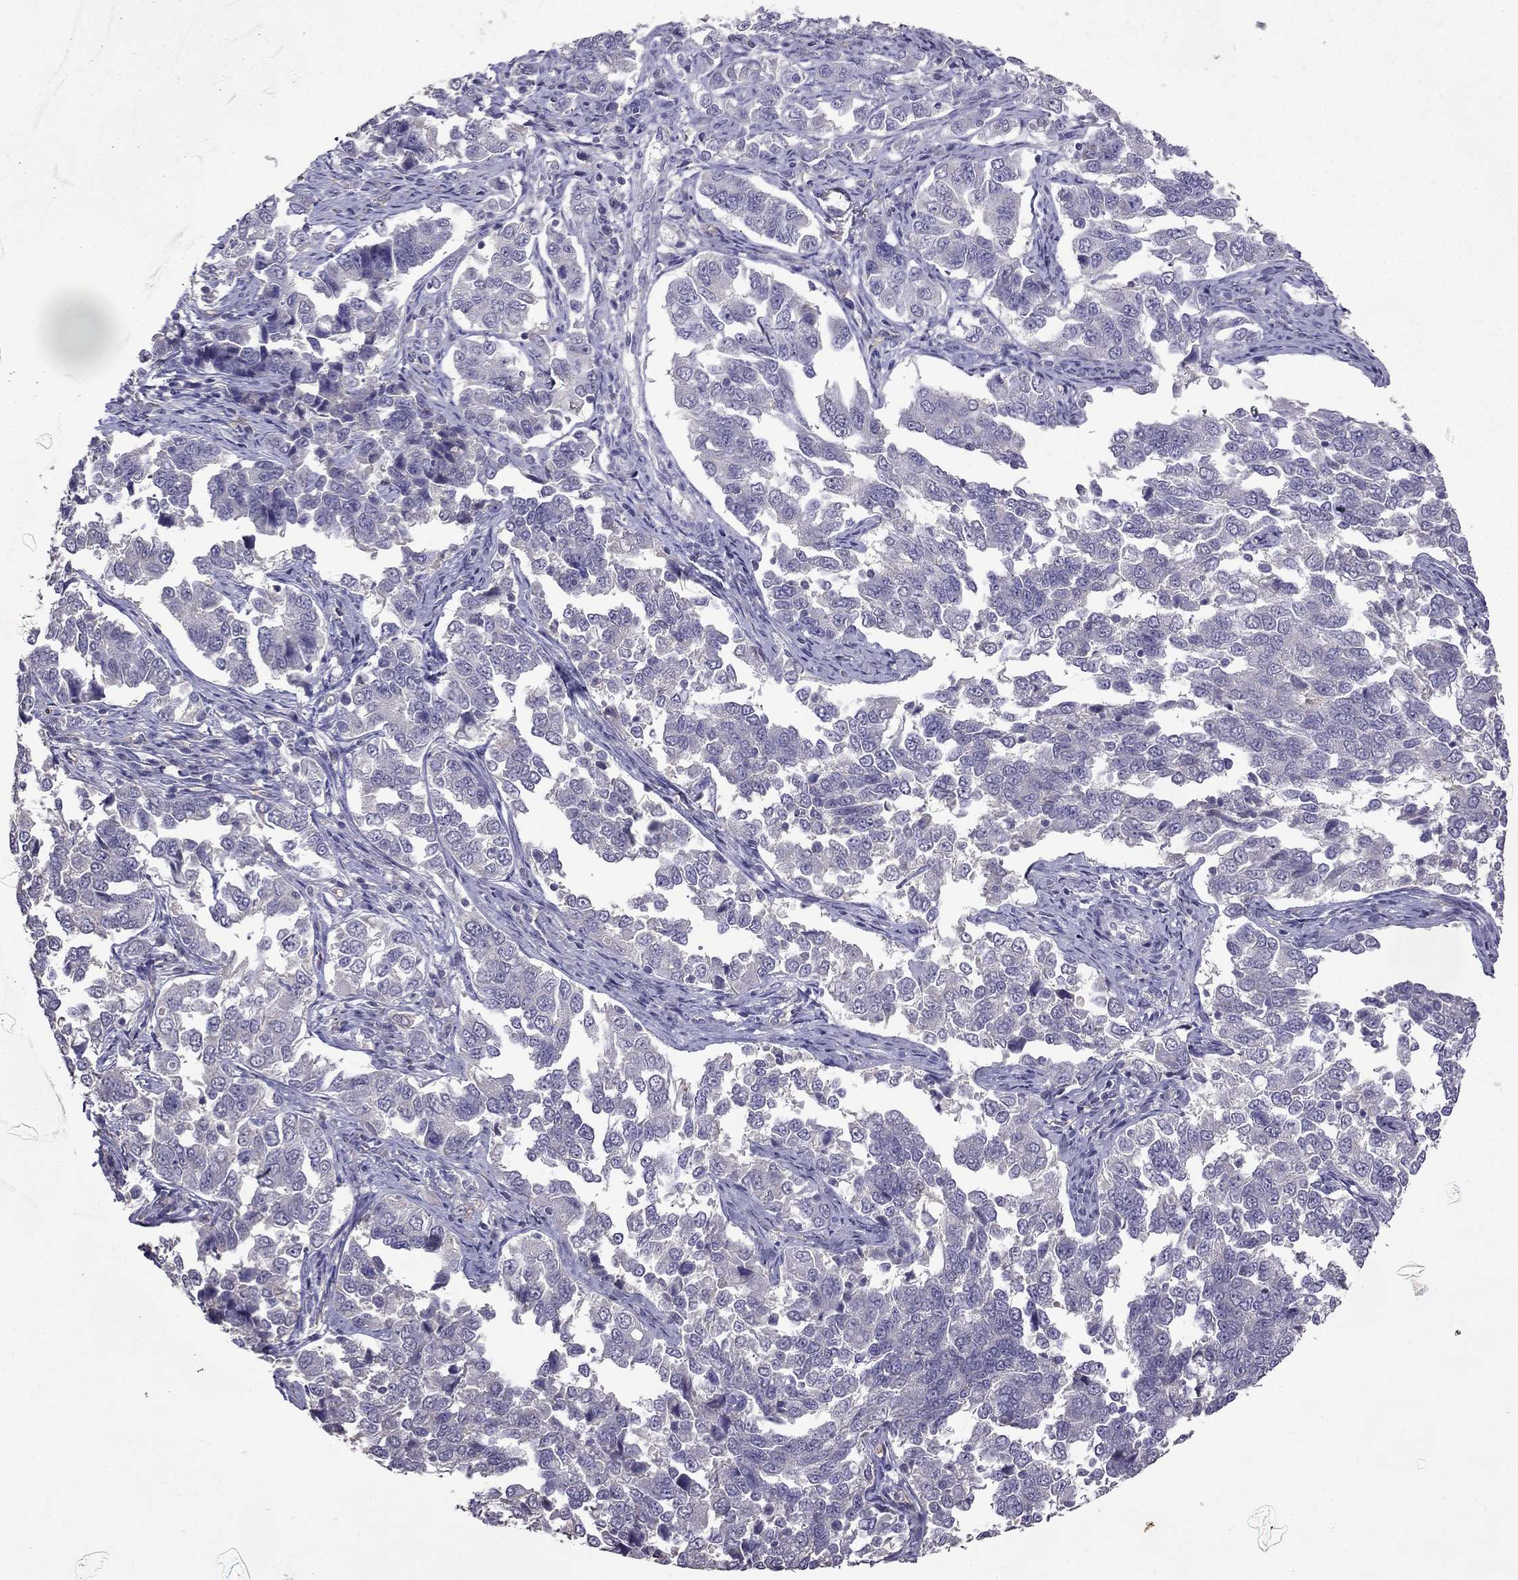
{"staining": {"intensity": "negative", "quantity": "none", "location": "none"}, "tissue": "endometrial cancer", "cell_type": "Tumor cells", "image_type": "cancer", "snomed": [{"axis": "morphology", "description": "Adenocarcinoma, NOS"}, {"axis": "topography", "description": "Endometrium"}], "caption": "High magnification brightfield microscopy of endometrial cancer (adenocarcinoma) stained with DAB (3,3'-diaminobenzidine) (brown) and counterstained with hematoxylin (blue): tumor cells show no significant expression.", "gene": "RFLNB", "patient": {"sex": "female", "age": 43}}